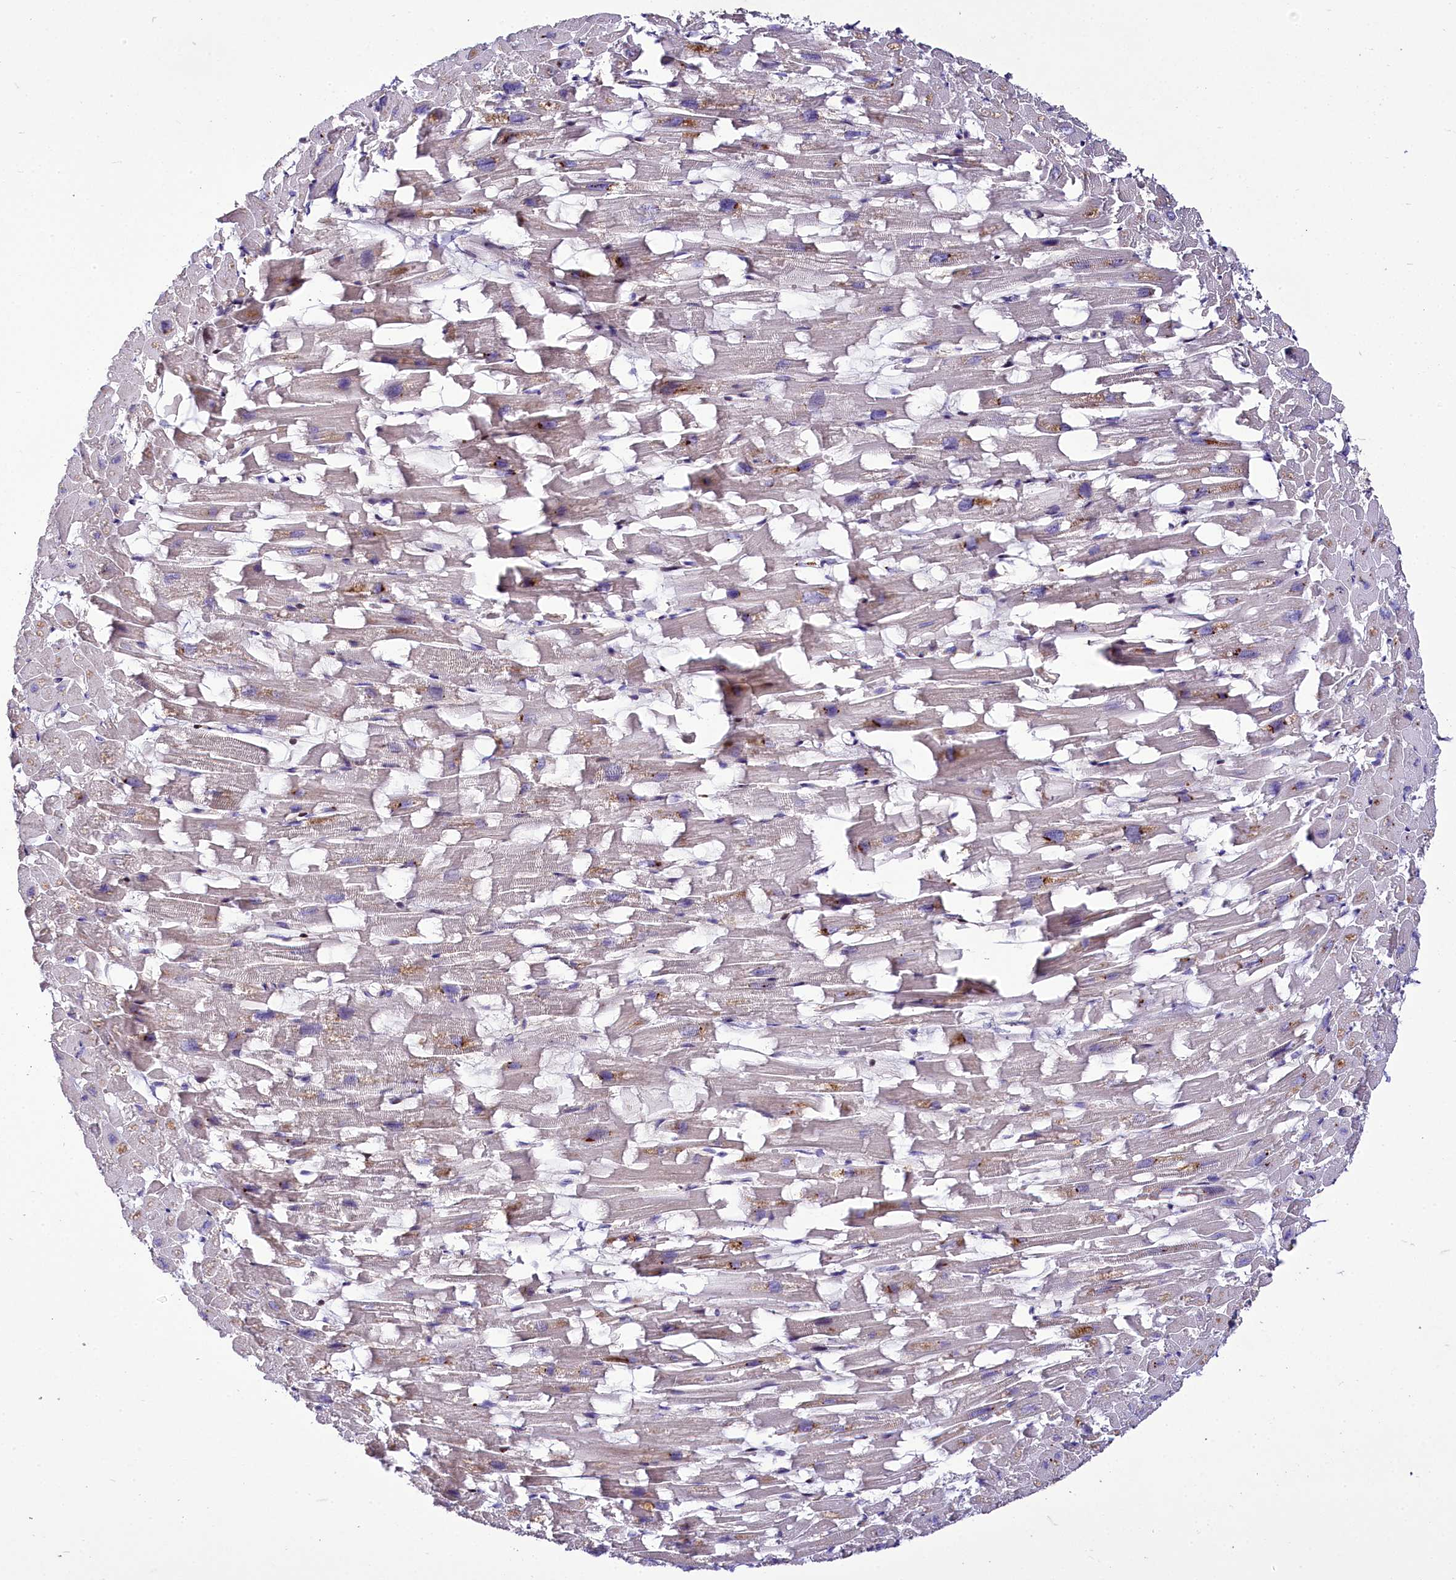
{"staining": {"intensity": "weak", "quantity": "<25%", "location": "cytoplasmic/membranous"}, "tissue": "heart muscle", "cell_type": "Cardiomyocytes", "image_type": "normal", "snomed": [{"axis": "morphology", "description": "Normal tissue, NOS"}, {"axis": "topography", "description": "Heart"}], "caption": "Protein analysis of normal heart muscle shows no significant positivity in cardiomyocytes. (Stains: DAB (3,3'-diaminobenzidine) IHC with hematoxylin counter stain, Microscopy: brightfield microscopy at high magnification).", "gene": "ZC3H12C", "patient": {"sex": "female", "age": 64}}